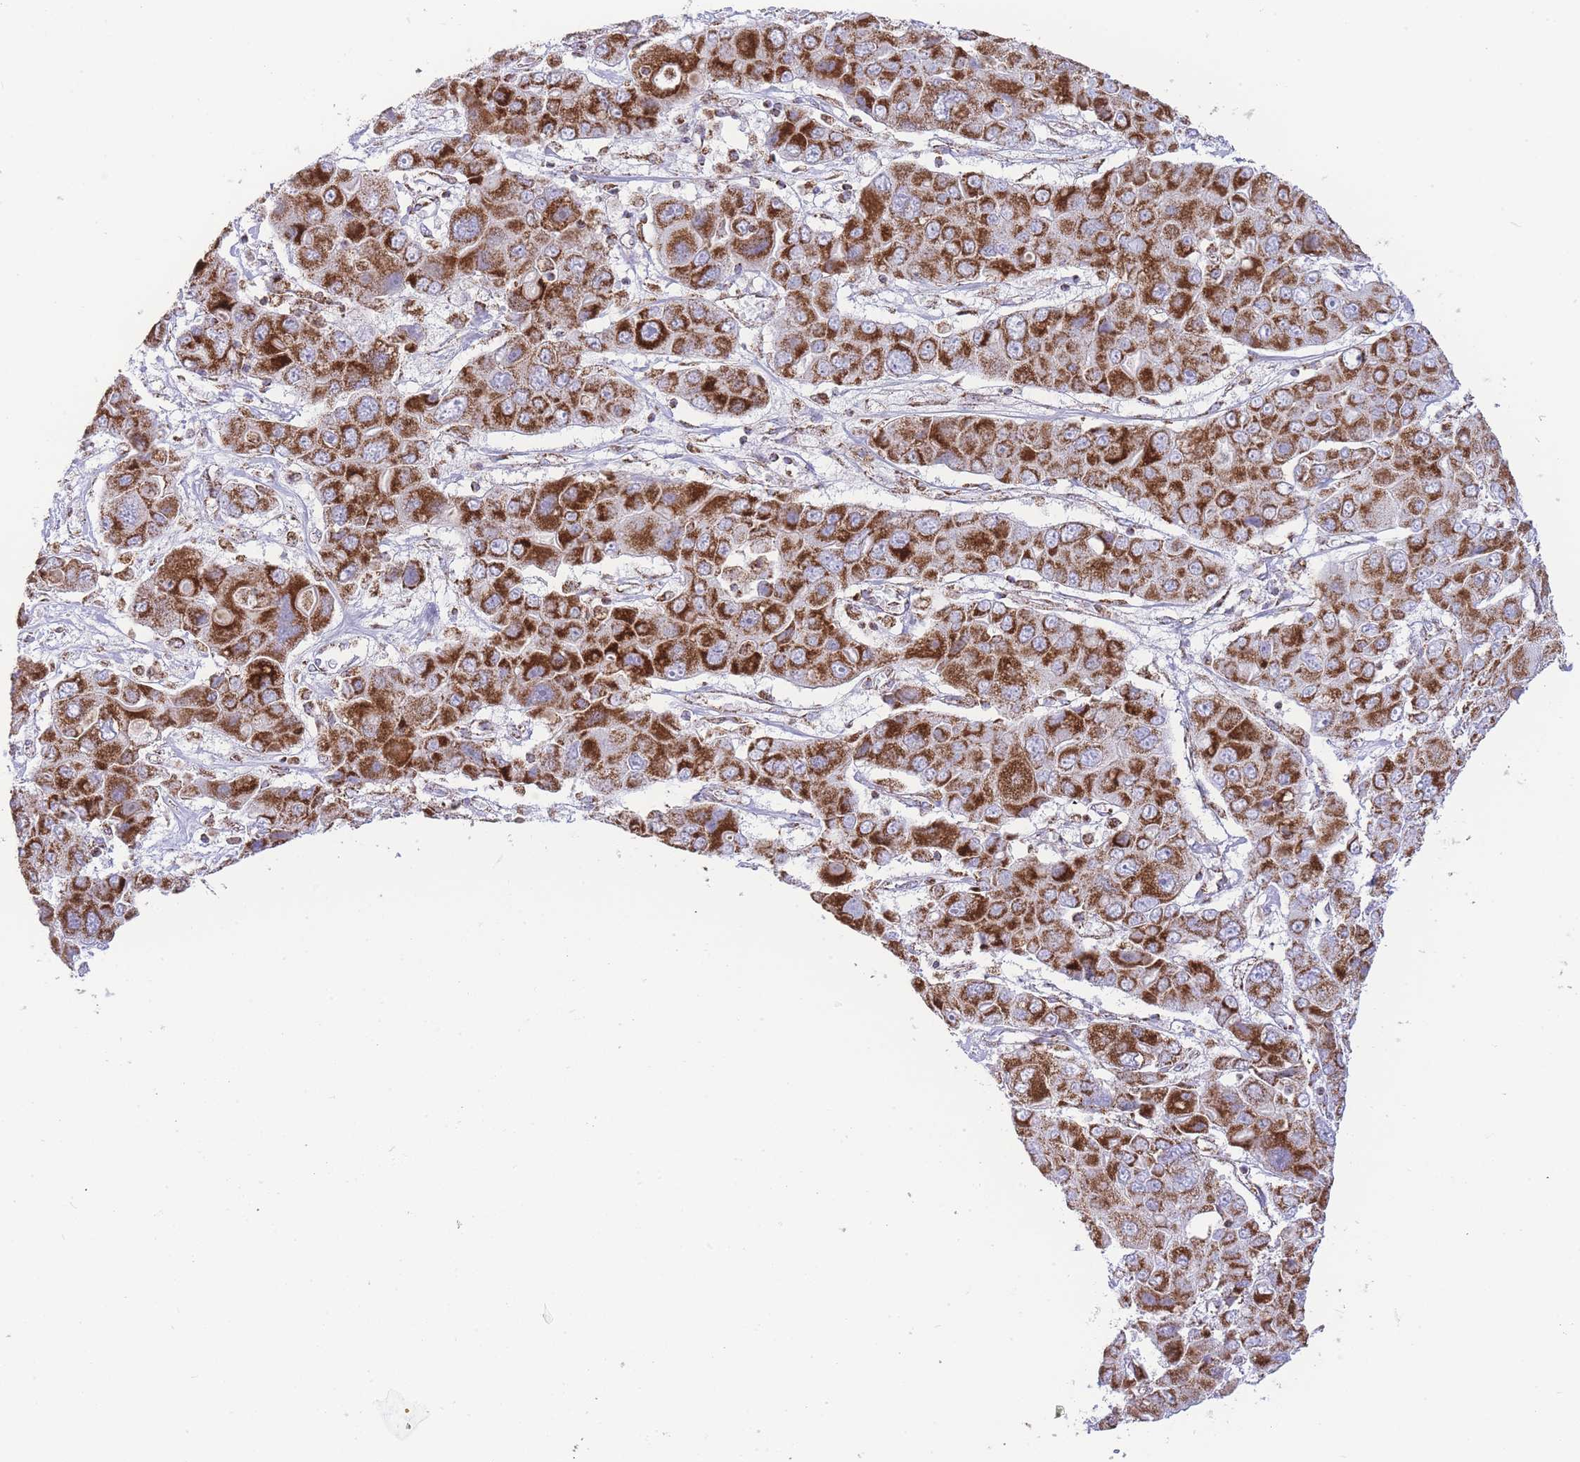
{"staining": {"intensity": "strong", "quantity": ">75%", "location": "cytoplasmic/membranous"}, "tissue": "liver cancer", "cell_type": "Tumor cells", "image_type": "cancer", "snomed": [{"axis": "morphology", "description": "Cholangiocarcinoma"}, {"axis": "topography", "description": "Liver"}], "caption": "A high amount of strong cytoplasmic/membranous positivity is seen in approximately >75% of tumor cells in liver cancer (cholangiocarcinoma) tissue.", "gene": "GSTM1", "patient": {"sex": "male", "age": 67}}